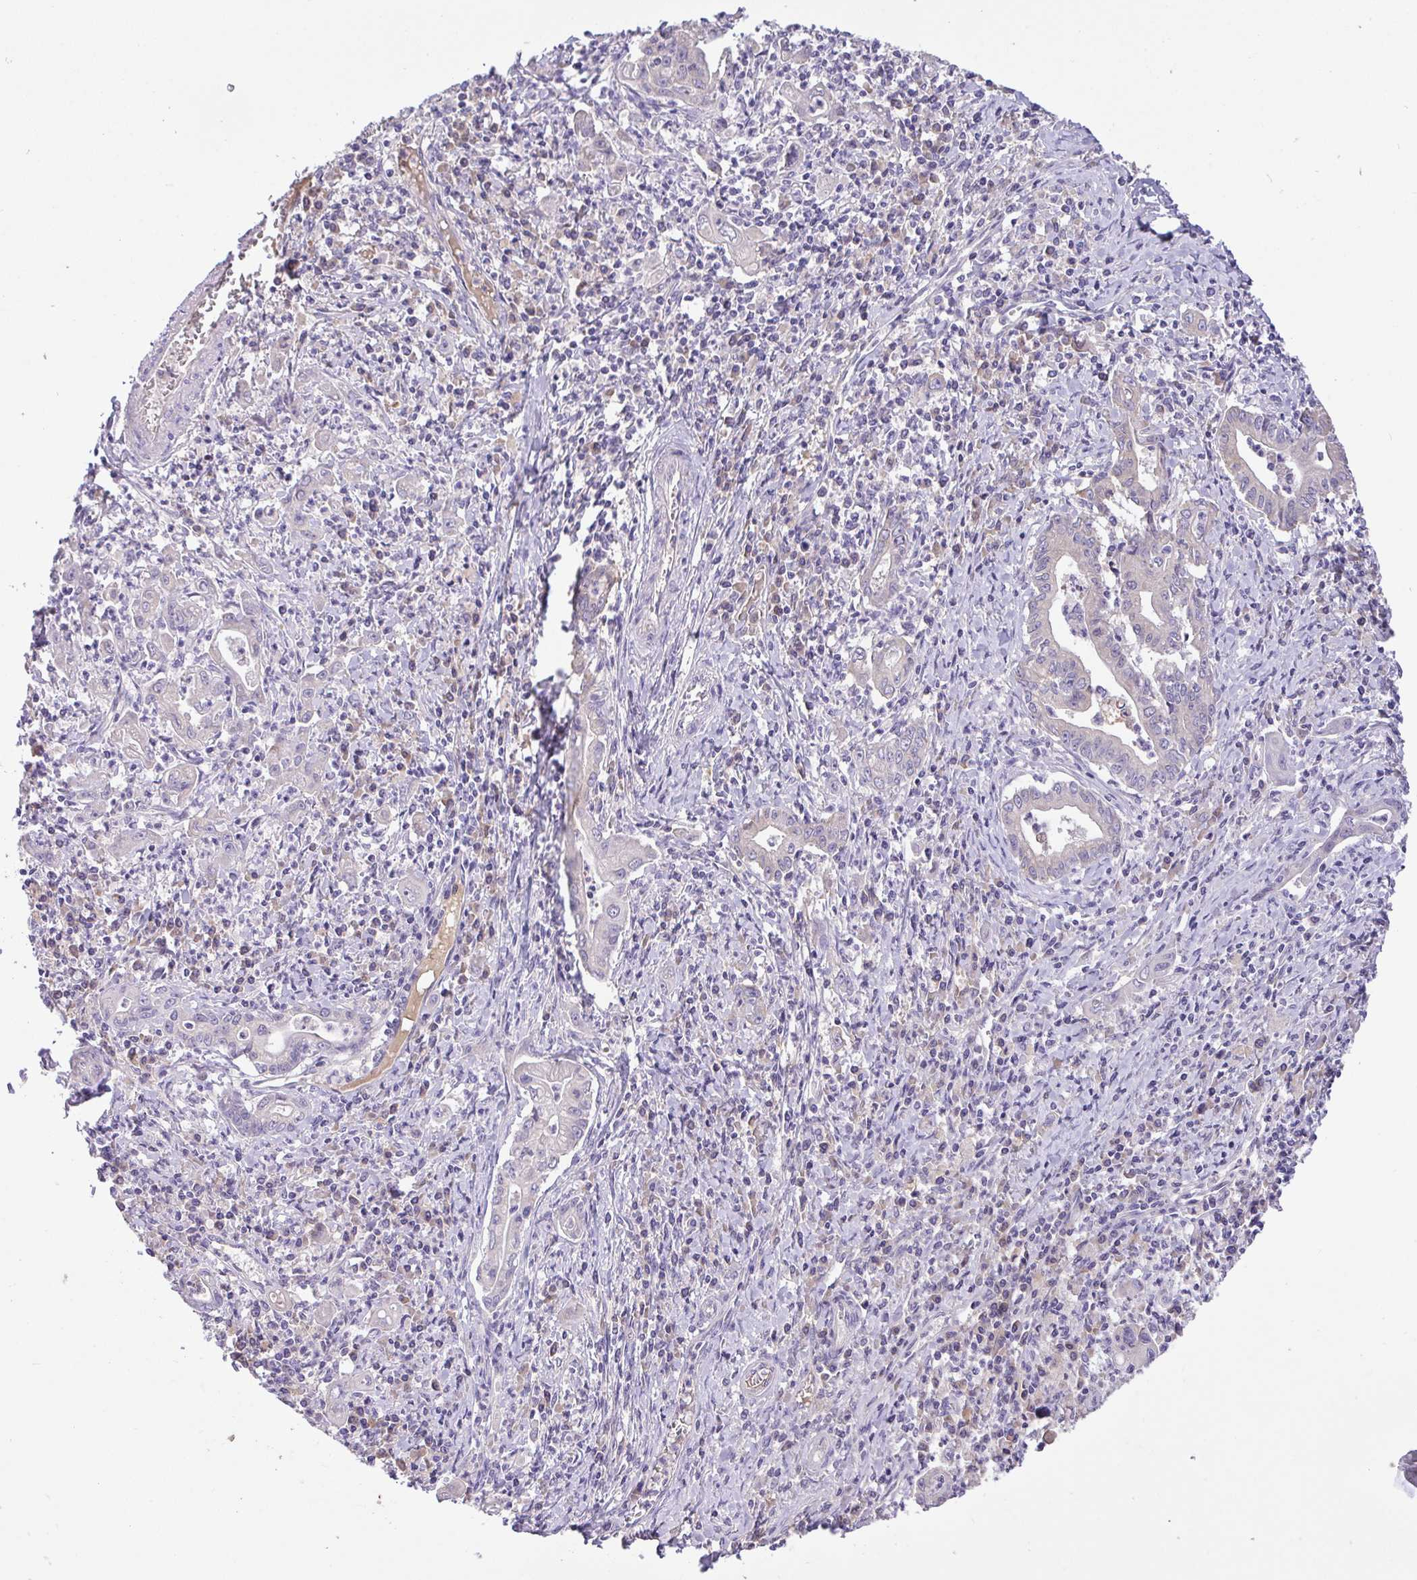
{"staining": {"intensity": "negative", "quantity": "none", "location": "none"}, "tissue": "stomach cancer", "cell_type": "Tumor cells", "image_type": "cancer", "snomed": [{"axis": "morphology", "description": "Adenocarcinoma, NOS"}, {"axis": "topography", "description": "Stomach, upper"}], "caption": "IHC of human stomach cancer displays no expression in tumor cells.", "gene": "ZNF581", "patient": {"sex": "female", "age": 79}}